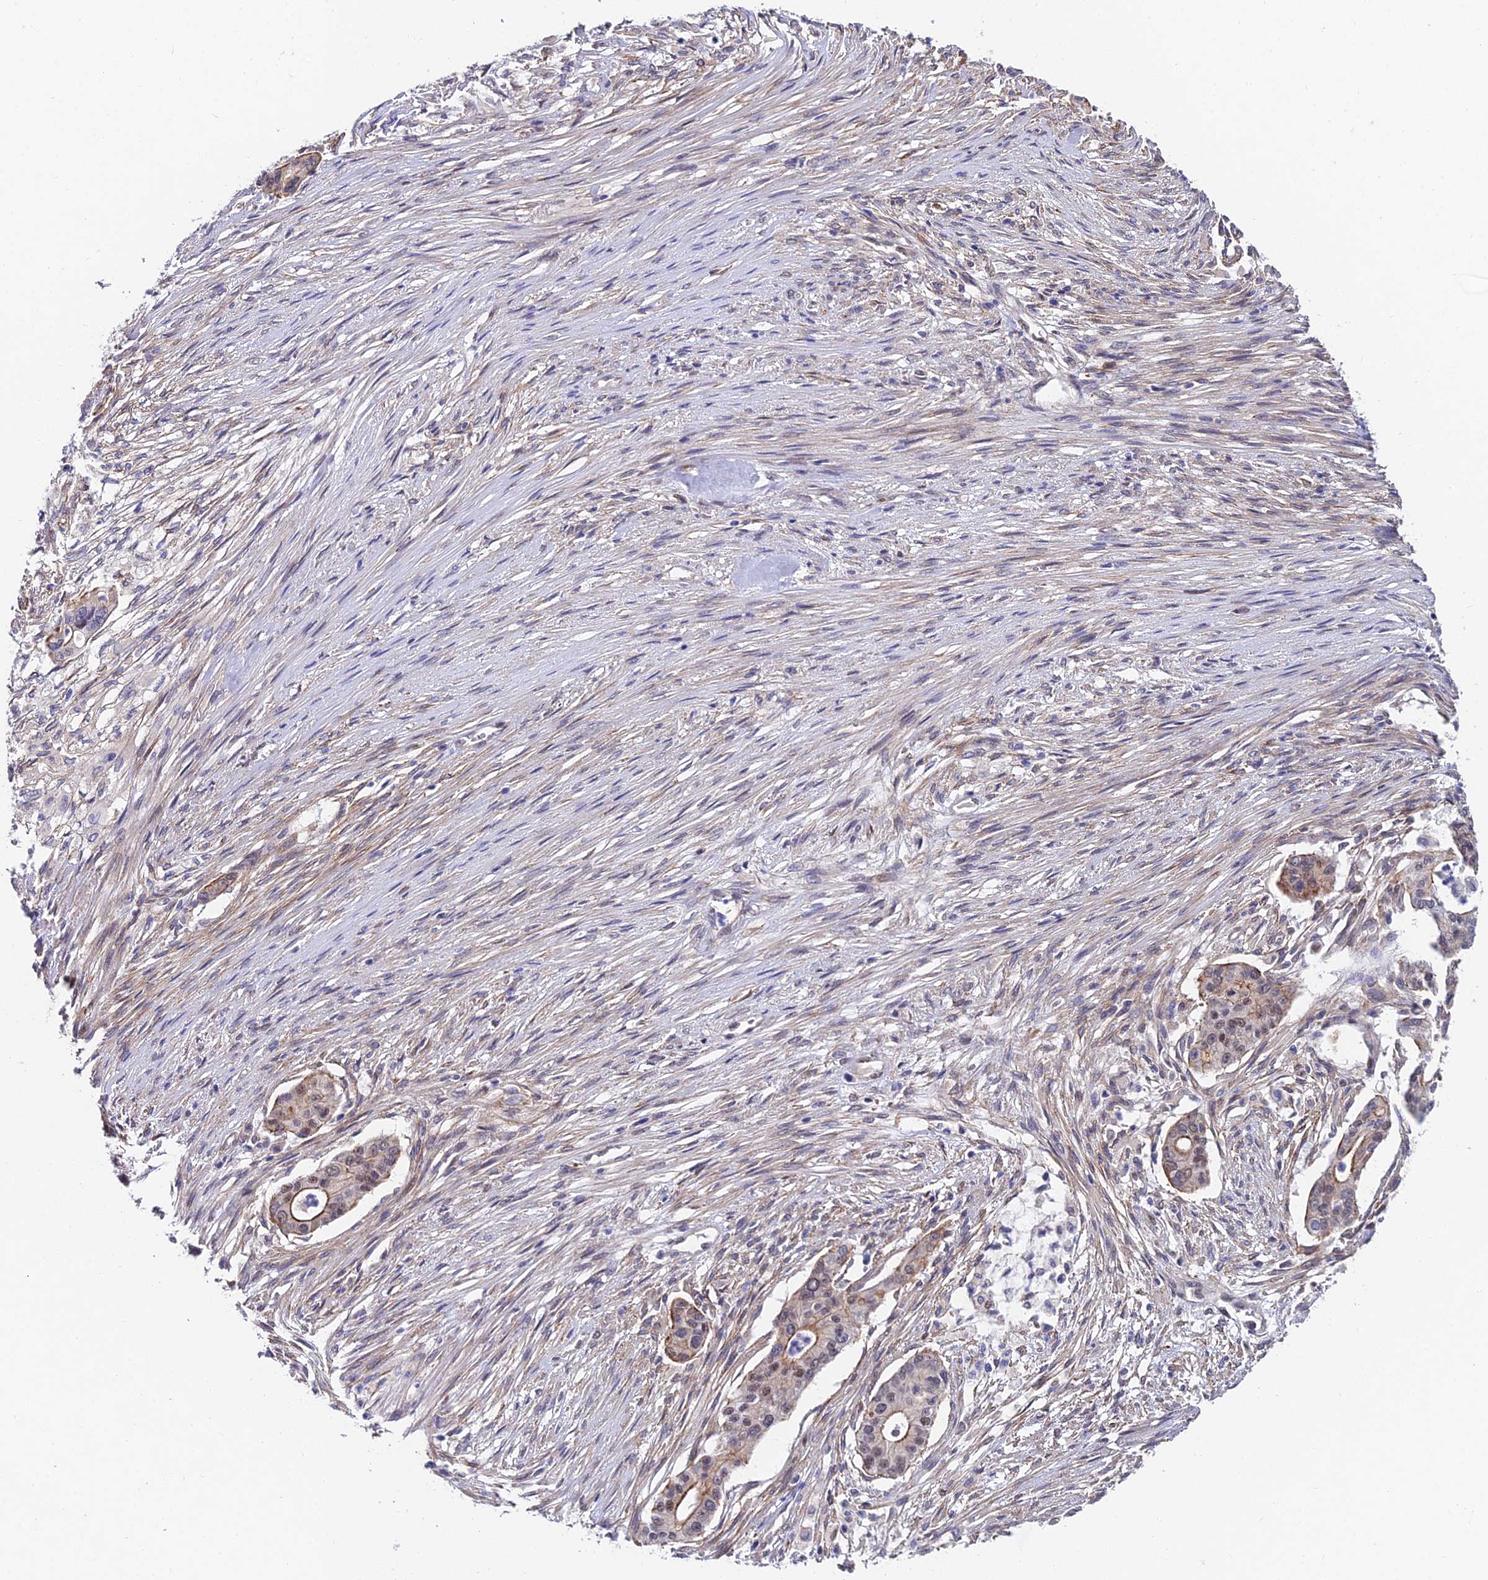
{"staining": {"intensity": "weak", "quantity": "<25%", "location": "cytoplasmic/membranous,nuclear"}, "tissue": "pancreatic cancer", "cell_type": "Tumor cells", "image_type": "cancer", "snomed": [{"axis": "morphology", "description": "Adenocarcinoma, NOS"}, {"axis": "topography", "description": "Pancreas"}], "caption": "An IHC photomicrograph of pancreatic cancer is shown. There is no staining in tumor cells of pancreatic cancer. (Brightfield microscopy of DAB immunohistochemistry (IHC) at high magnification).", "gene": "TRIM24", "patient": {"sex": "male", "age": 46}}